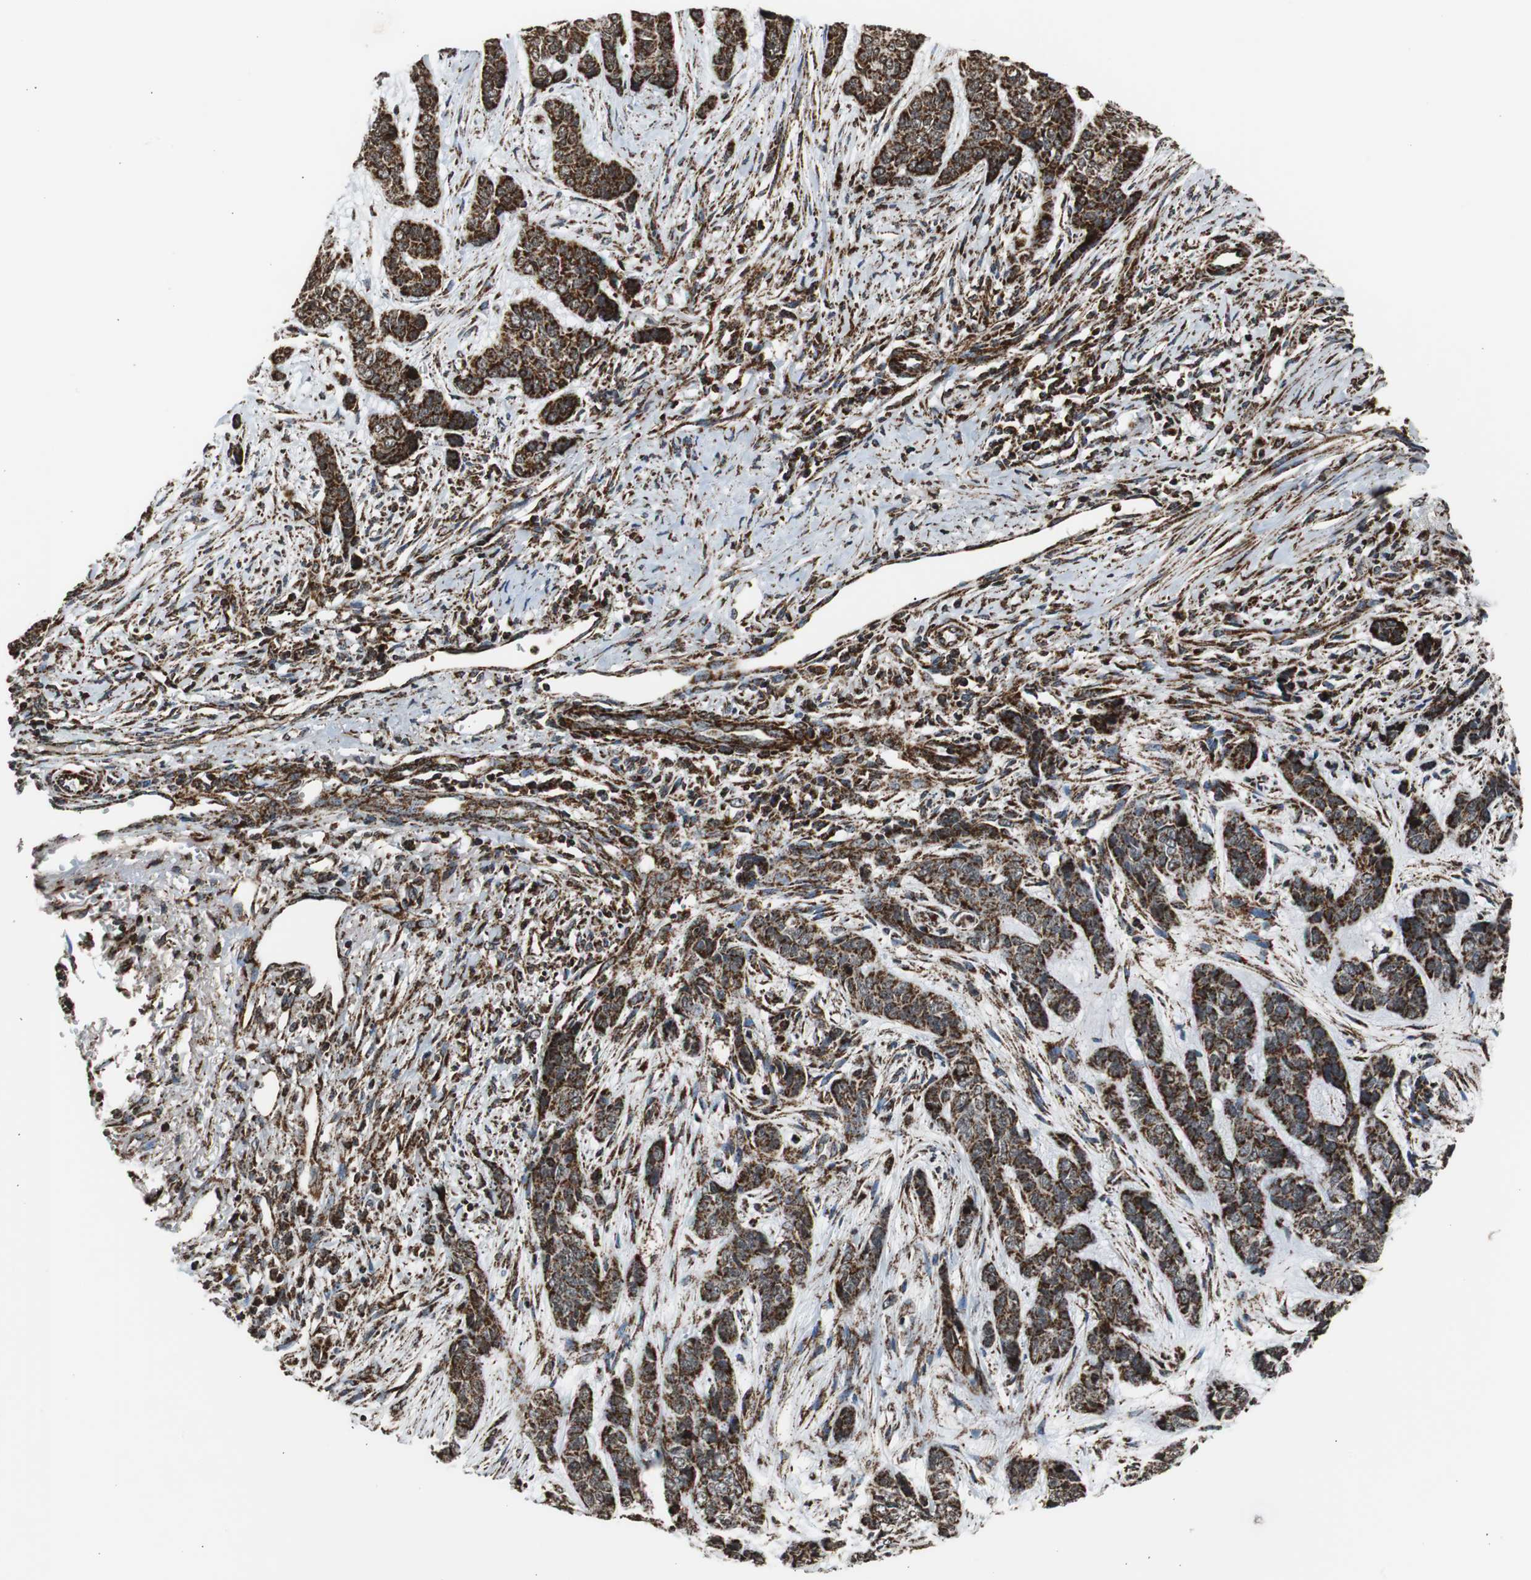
{"staining": {"intensity": "strong", "quantity": ">75%", "location": "cytoplasmic/membranous"}, "tissue": "skin cancer", "cell_type": "Tumor cells", "image_type": "cancer", "snomed": [{"axis": "morphology", "description": "Basal cell carcinoma"}, {"axis": "topography", "description": "Skin"}], "caption": "A high-resolution photomicrograph shows immunohistochemistry (IHC) staining of skin basal cell carcinoma, which exhibits strong cytoplasmic/membranous staining in about >75% of tumor cells.", "gene": "HSPA9", "patient": {"sex": "female", "age": 64}}